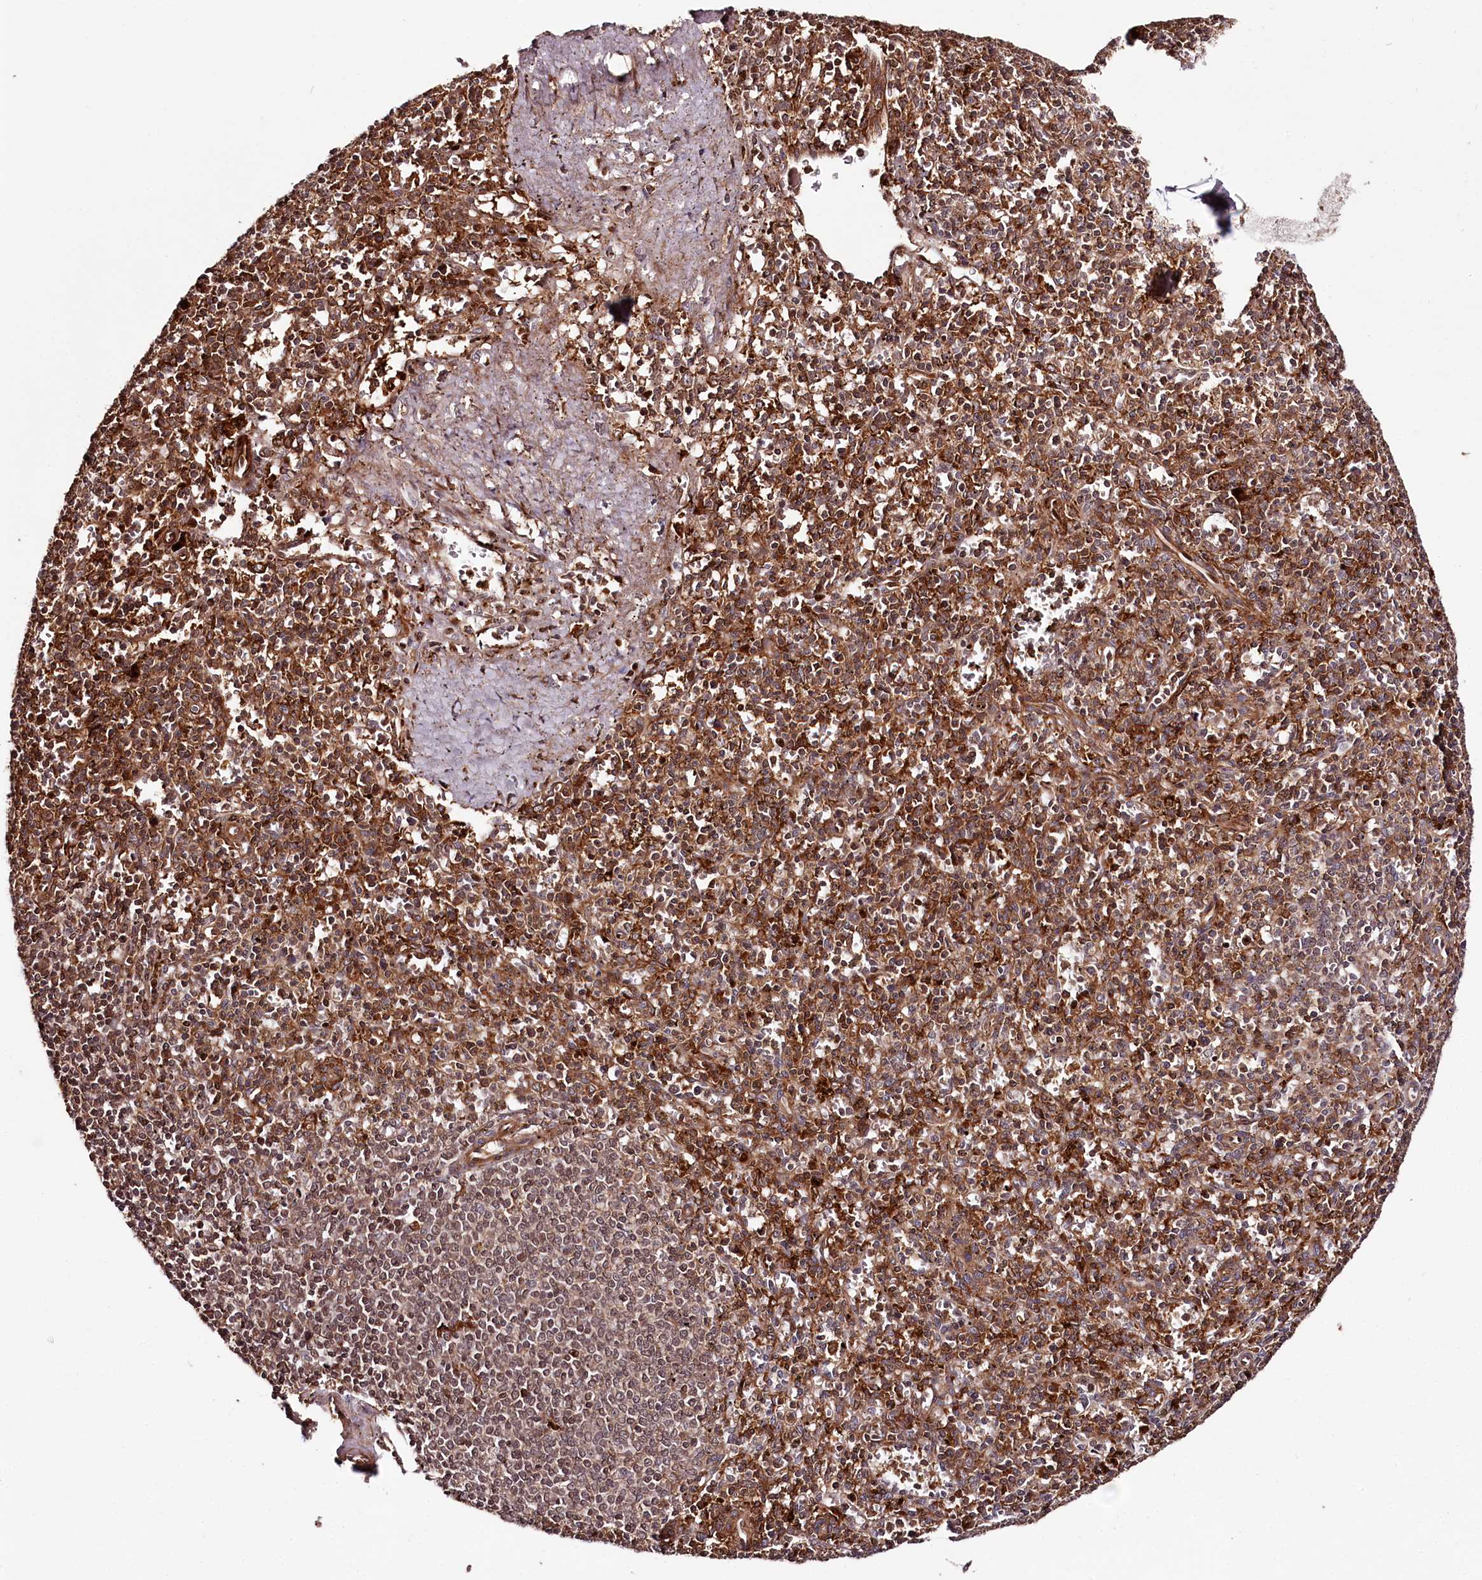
{"staining": {"intensity": "strong", "quantity": "25%-75%", "location": "cytoplasmic/membranous"}, "tissue": "spleen", "cell_type": "Cells in red pulp", "image_type": "normal", "snomed": [{"axis": "morphology", "description": "Normal tissue, NOS"}, {"axis": "topography", "description": "Spleen"}], "caption": "Immunohistochemistry (IHC) staining of normal spleen, which exhibits high levels of strong cytoplasmic/membranous staining in approximately 25%-75% of cells in red pulp indicating strong cytoplasmic/membranous protein staining. The staining was performed using DAB (3,3'-diaminobenzidine) (brown) for protein detection and nuclei were counterstained in hematoxylin (blue).", "gene": "KIF14", "patient": {"sex": "male", "age": 72}}